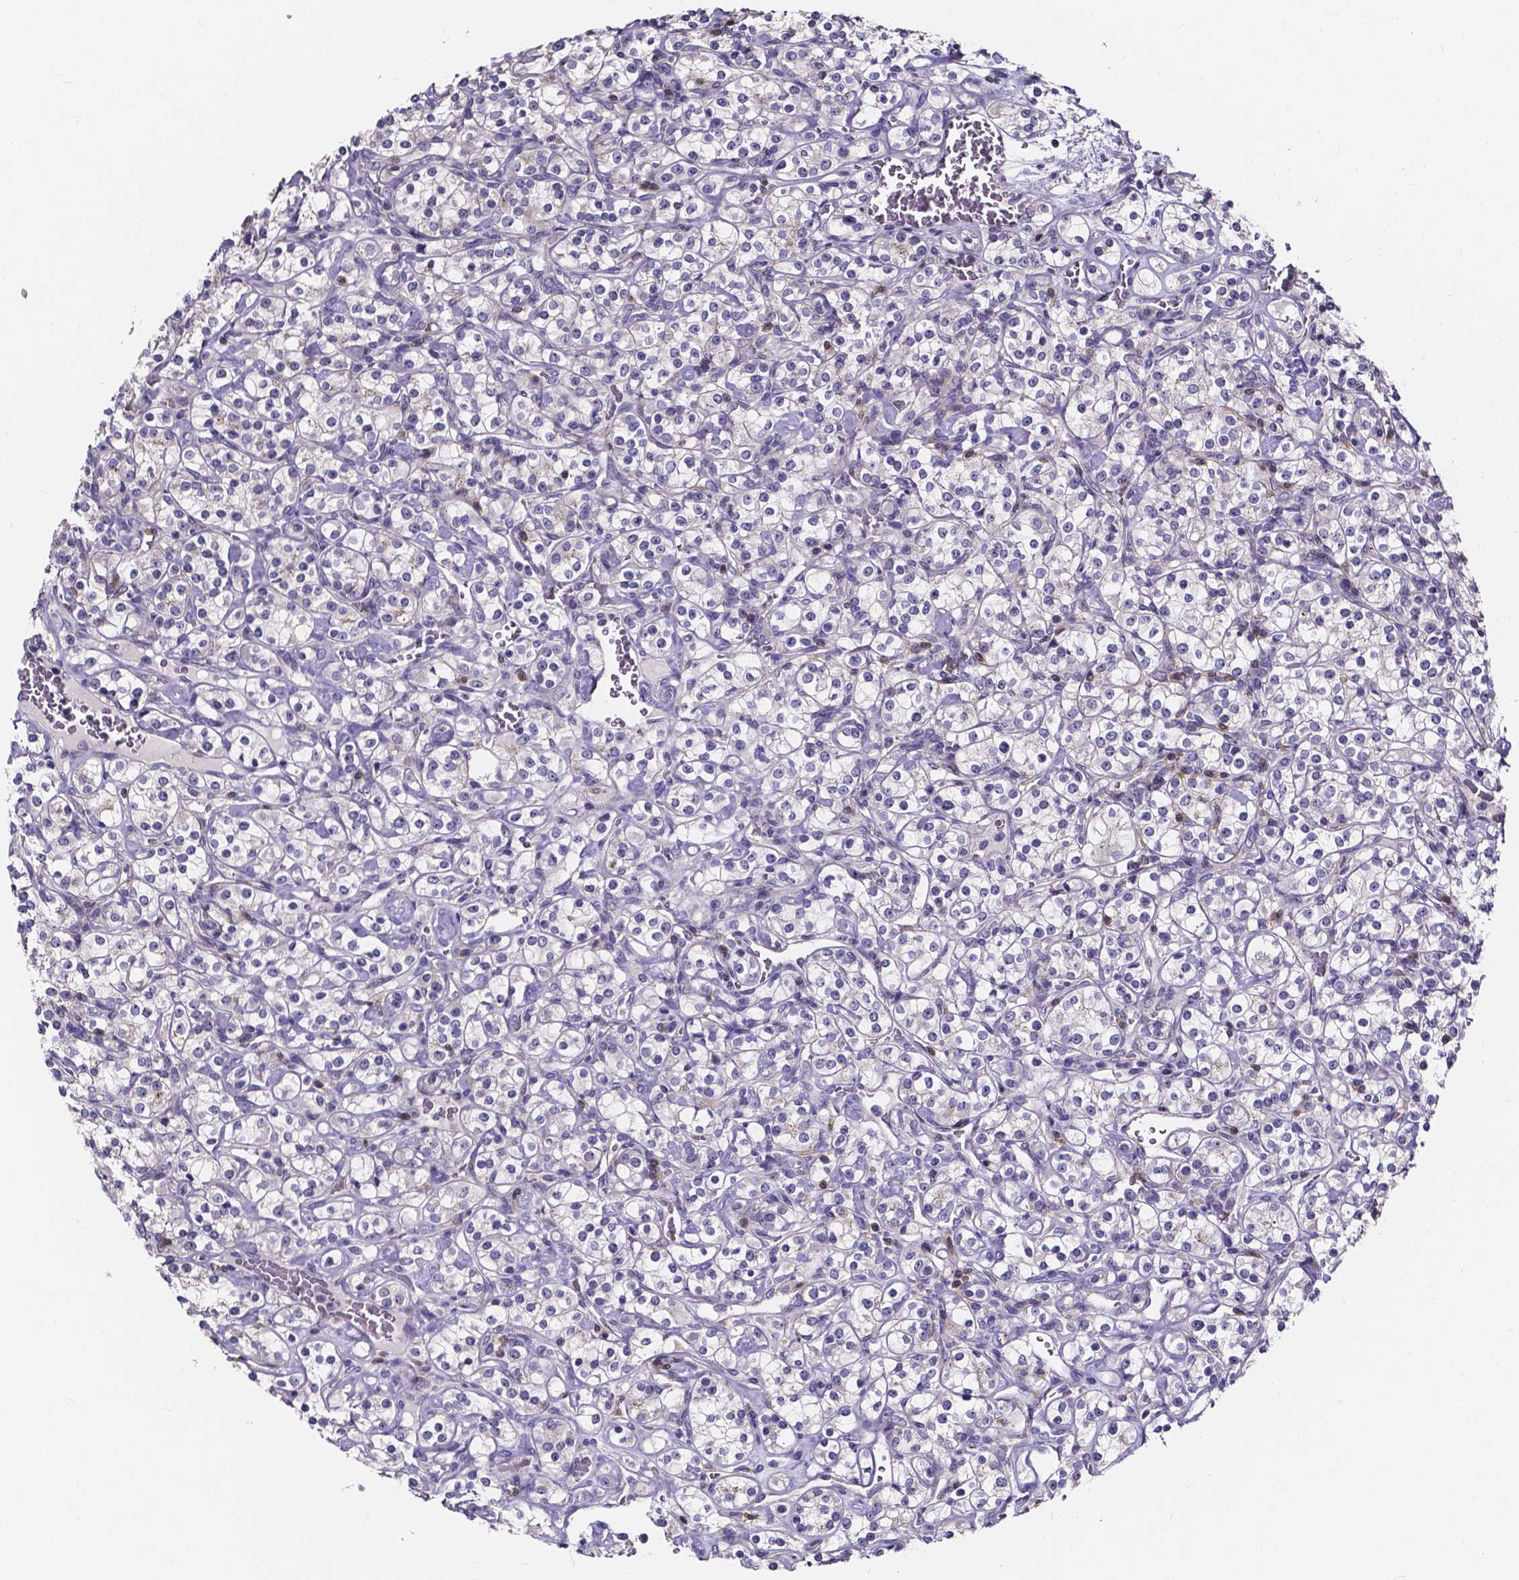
{"staining": {"intensity": "negative", "quantity": "none", "location": "none"}, "tissue": "renal cancer", "cell_type": "Tumor cells", "image_type": "cancer", "snomed": [{"axis": "morphology", "description": "Adenocarcinoma, NOS"}, {"axis": "topography", "description": "Kidney"}], "caption": "The image displays no staining of tumor cells in renal cancer (adenocarcinoma). Brightfield microscopy of immunohistochemistry stained with DAB (brown) and hematoxylin (blue), captured at high magnification.", "gene": "THEMIS", "patient": {"sex": "male", "age": 77}}